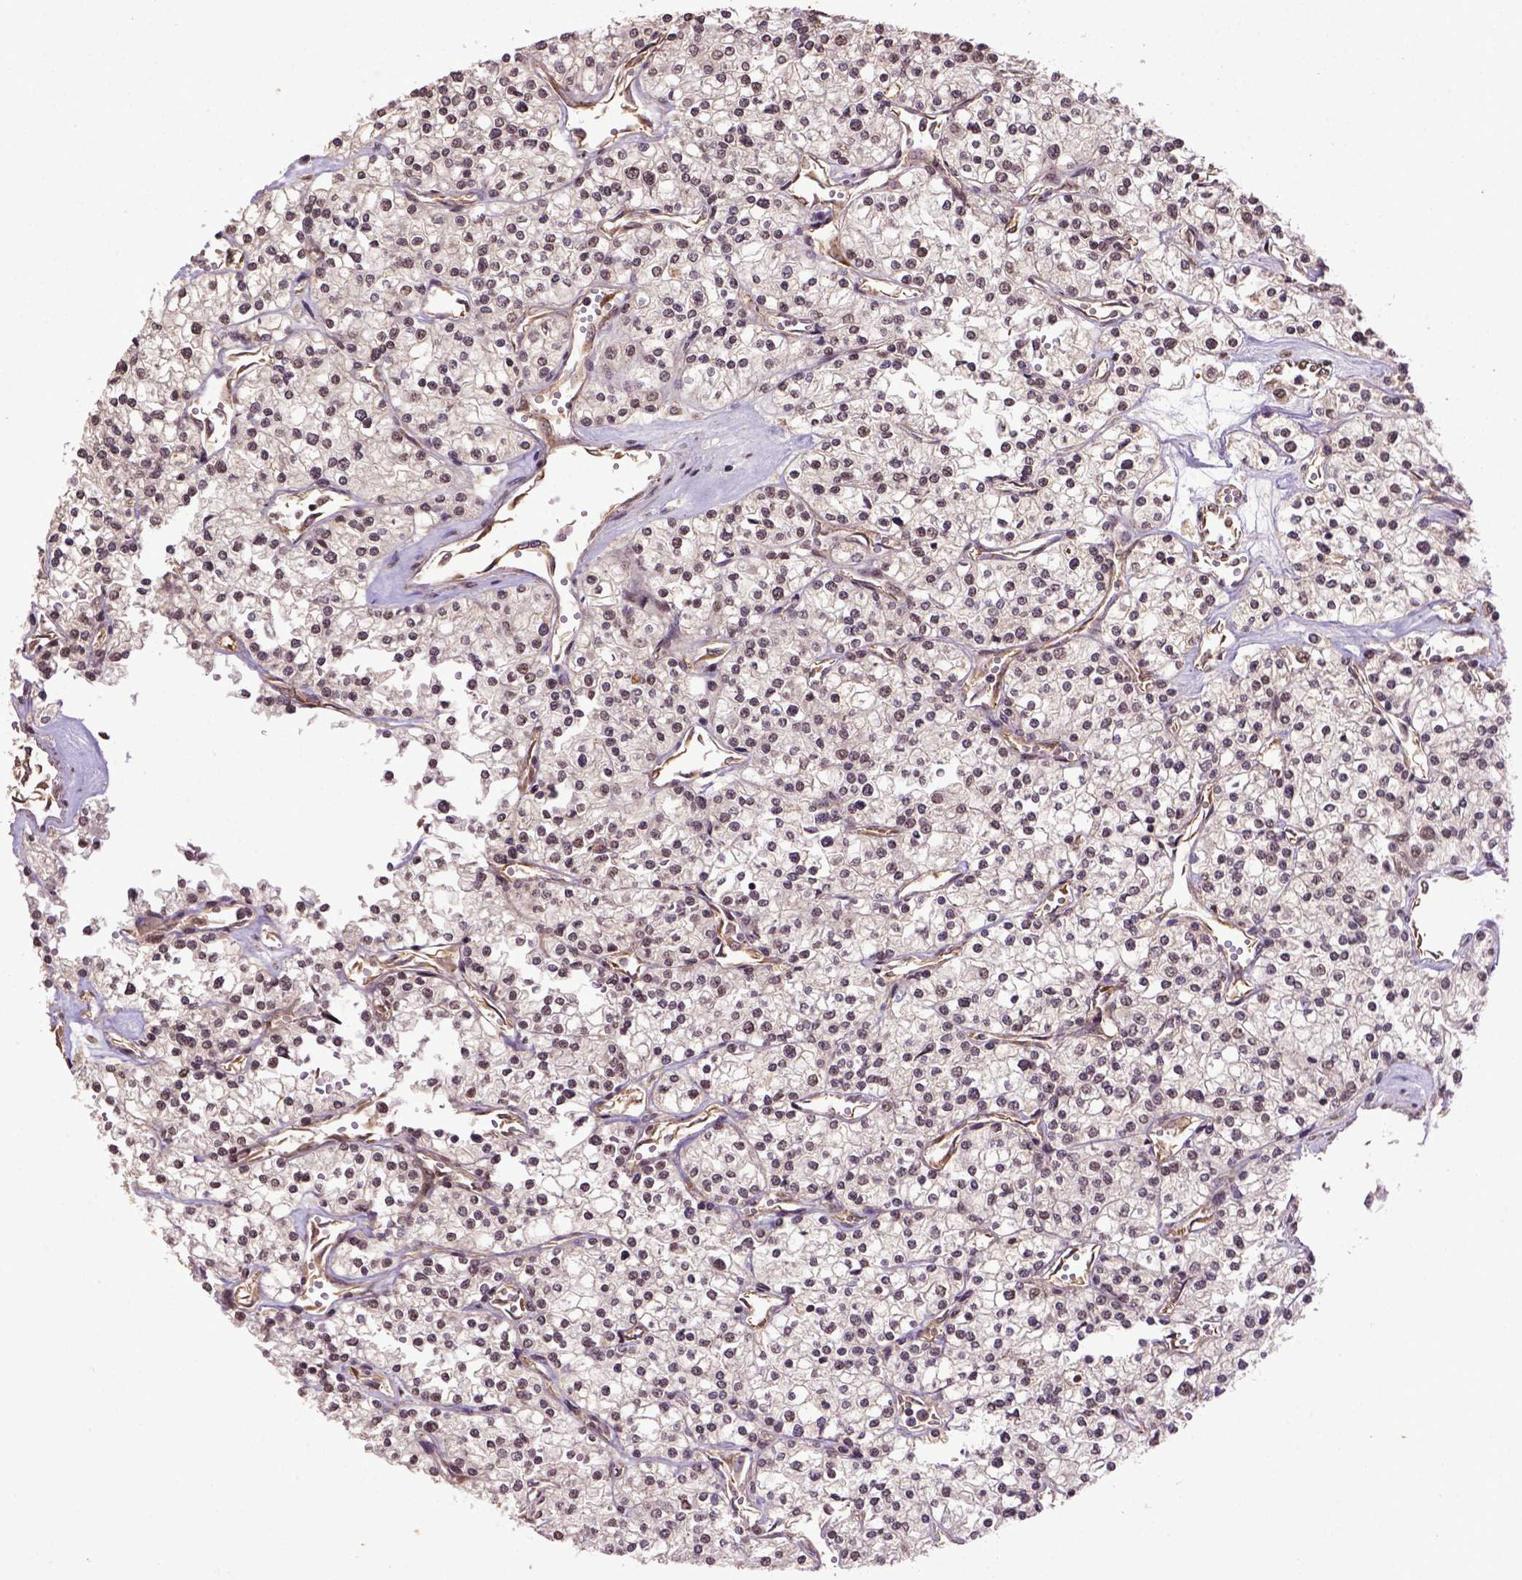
{"staining": {"intensity": "moderate", "quantity": "25%-75%", "location": "nuclear"}, "tissue": "renal cancer", "cell_type": "Tumor cells", "image_type": "cancer", "snomed": [{"axis": "morphology", "description": "Adenocarcinoma, NOS"}, {"axis": "topography", "description": "Kidney"}], "caption": "Brown immunohistochemical staining in human renal cancer displays moderate nuclear staining in approximately 25%-75% of tumor cells.", "gene": "PPIG", "patient": {"sex": "male", "age": 80}}